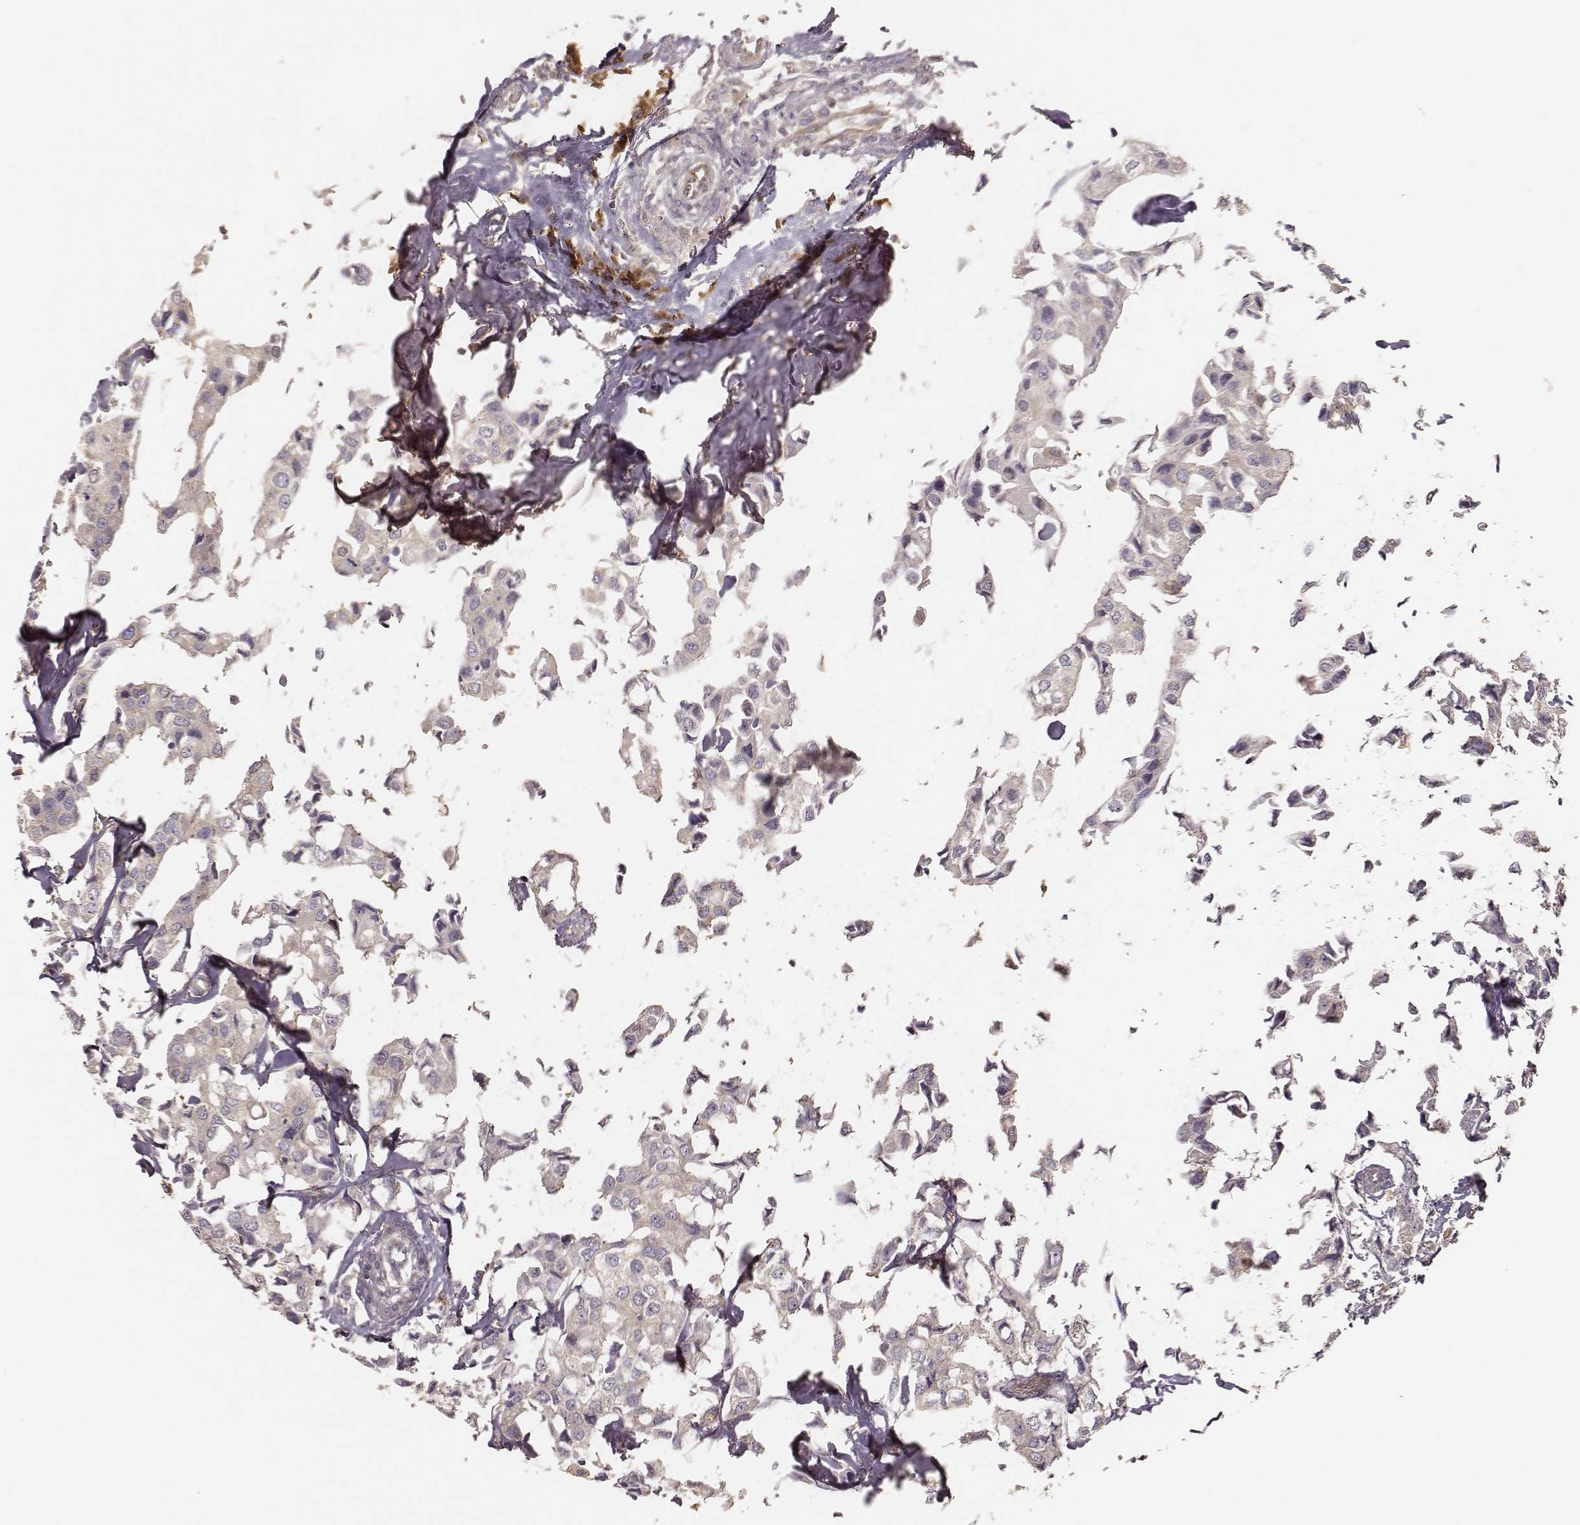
{"staining": {"intensity": "weak", "quantity": "<25%", "location": "cytoplasmic/membranous"}, "tissue": "breast cancer", "cell_type": "Tumor cells", "image_type": "cancer", "snomed": [{"axis": "morphology", "description": "Duct carcinoma"}, {"axis": "topography", "description": "Breast"}], "caption": "A micrograph of human intraductal carcinoma (breast) is negative for staining in tumor cells. (DAB (3,3'-diaminobenzidine) immunohistochemistry visualized using brightfield microscopy, high magnification).", "gene": "CARS1", "patient": {"sex": "female", "age": 80}}